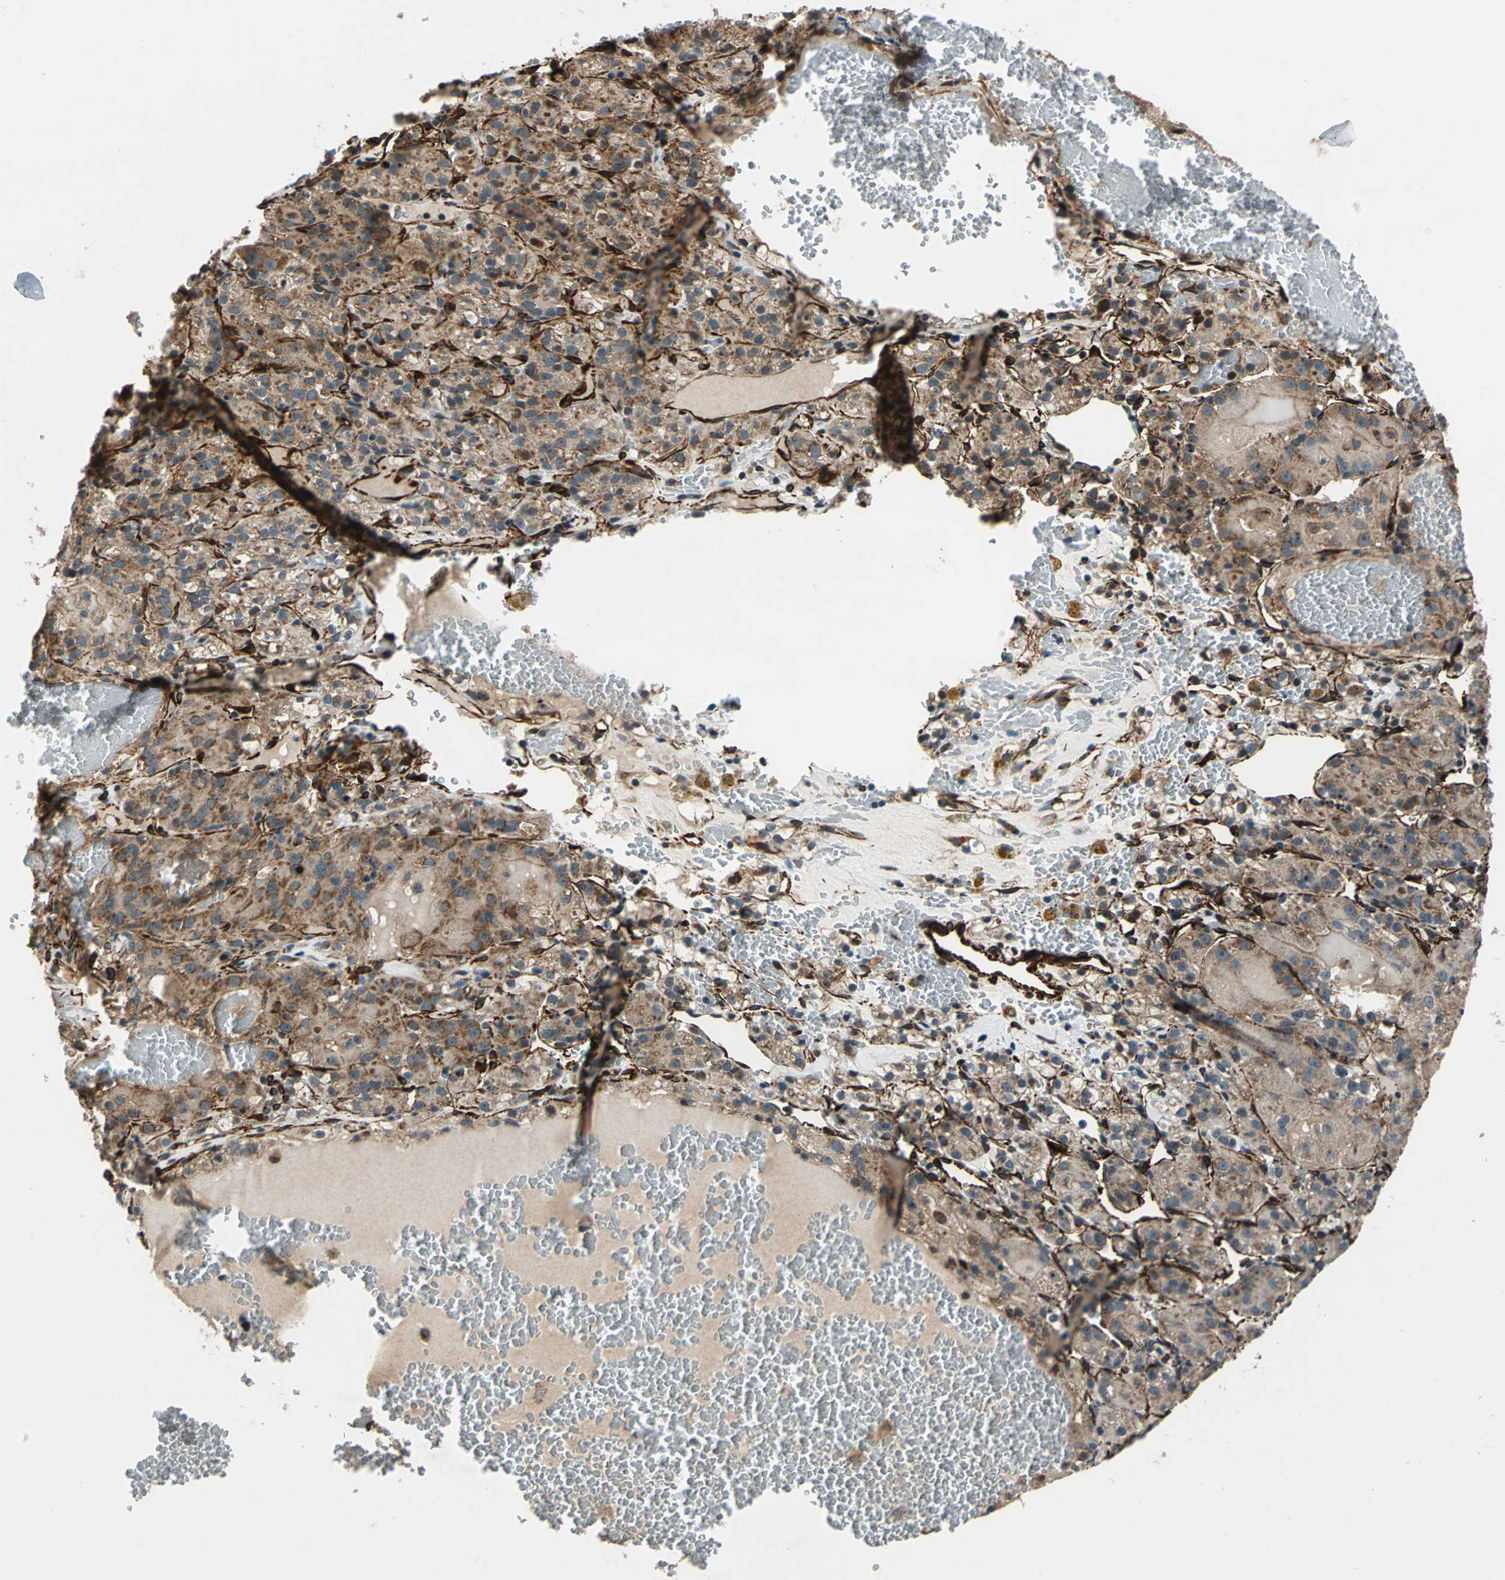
{"staining": {"intensity": "moderate", "quantity": ">75%", "location": "cytoplasmic/membranous,nuclear"}, "tissue": "renal cancer", "cell_type": "Tumor cells", "image_type": "cancer", "snomed": [{"axis": "morphology", "description": "Normal tissue, NOS"}, {"axis": "morphology", "description": "Adenocarcinoma, NOS"}, {"axis": "topography", "description": "Kidney"}], "caption": "IHC histopathology image of renal adenocarcinoma stained for a protein (brown), which demonstrates medium levels of moderate cytoplasmic/membranous and nuclear positivity in approximately >75% of tumor cells.", "gene": "EXD2", "patient": {"sex": "male", "age": 61}}